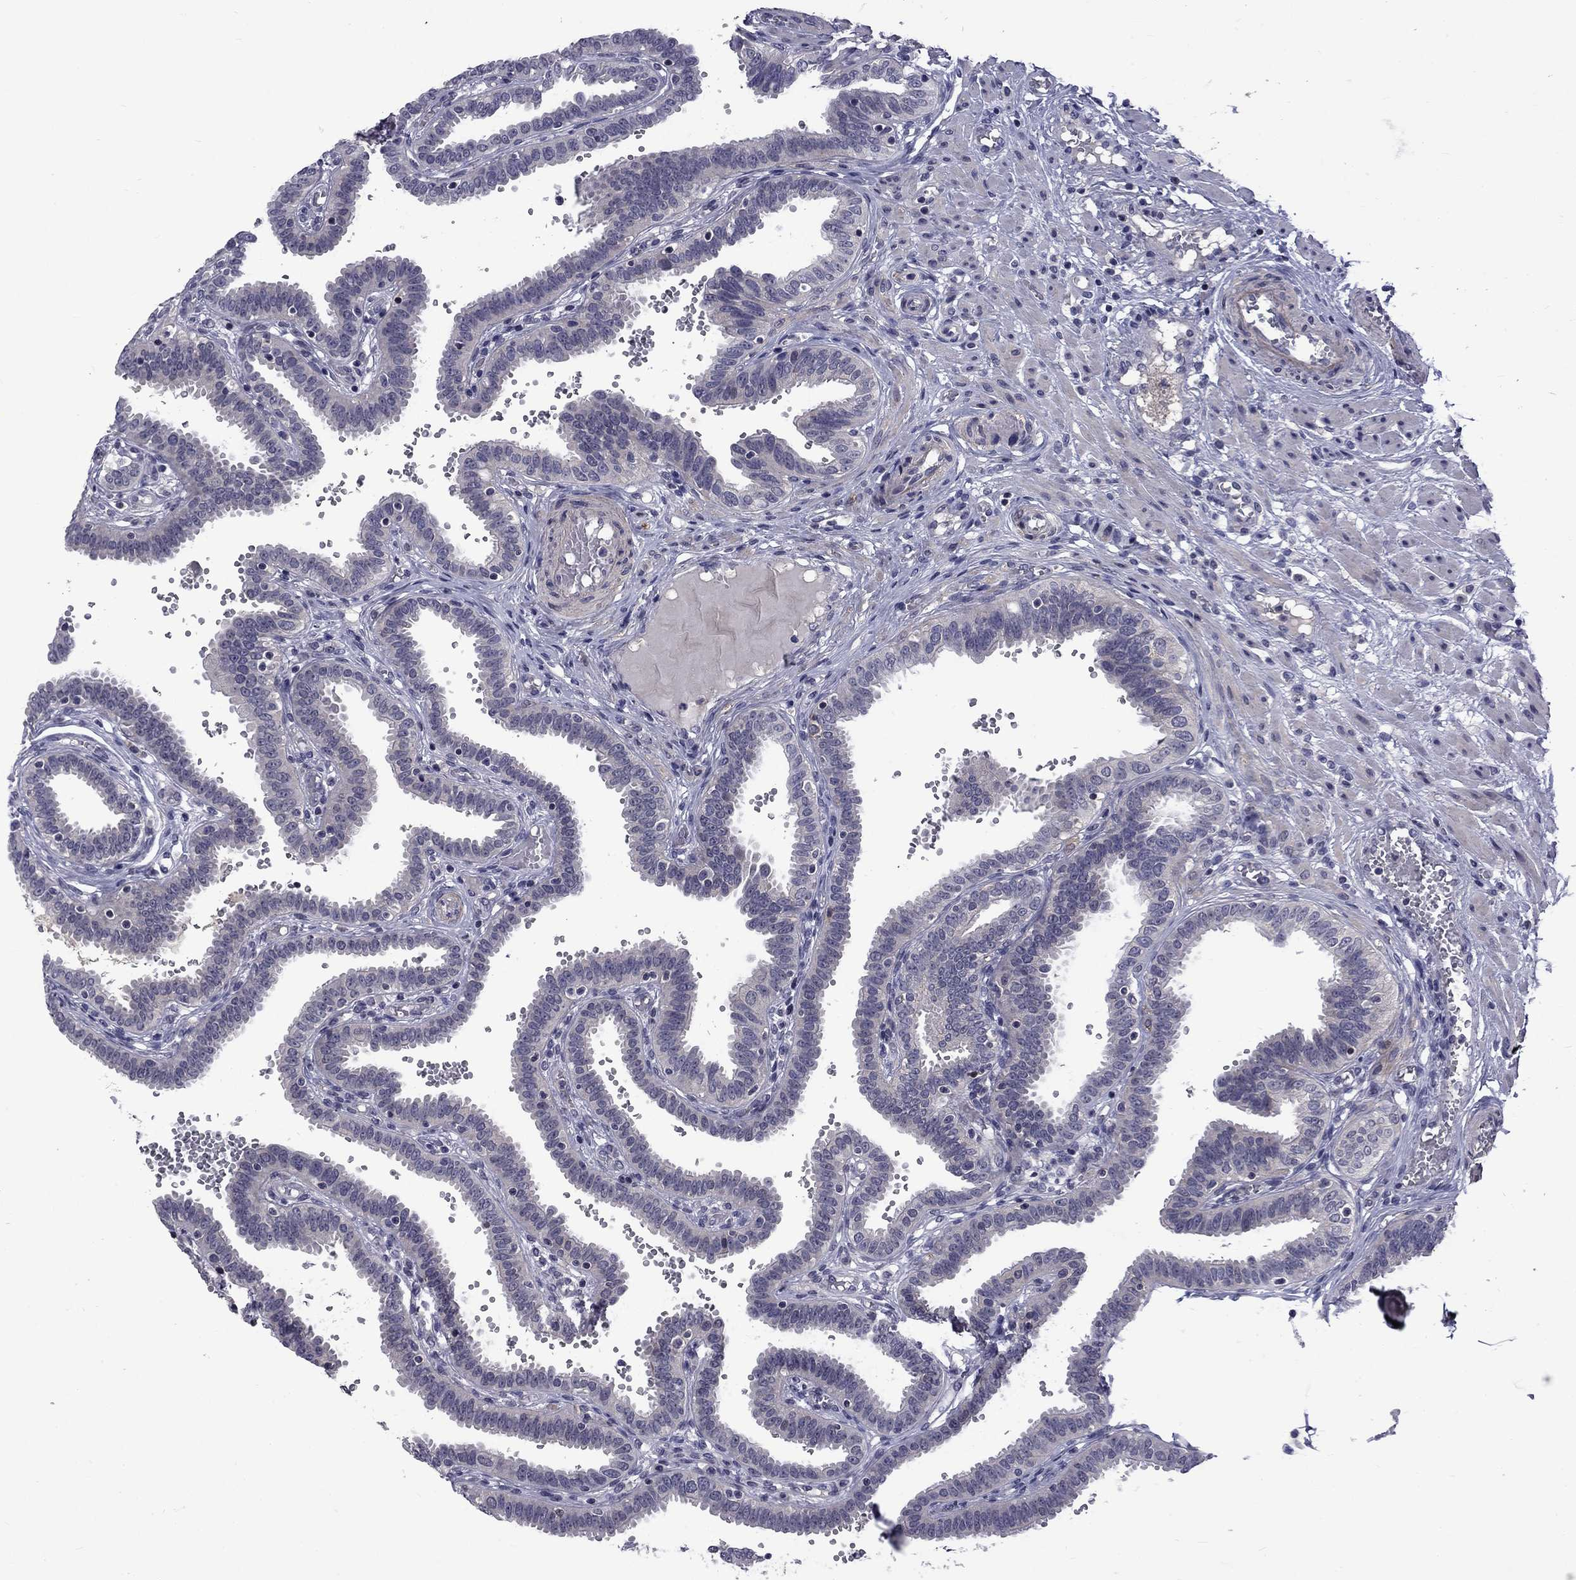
{"staining": {"intensity": "negative", "quantity": "none", "location": "none"}, "tissue": "fallopian tube", "cell_type": "Glandular cells", "image_type": "normal", "snomed": [{"axis": "morphology", "description": "Normal tissue, NOS"}, {"axis": "topography", "description": "Fallopian tube"}], "caption": "Human fallopian tube stained for a protein using IHC reveals no staining in glandular cells.", "gene": "SNTA1", "patient": {"sex": "female", "age": 37}}